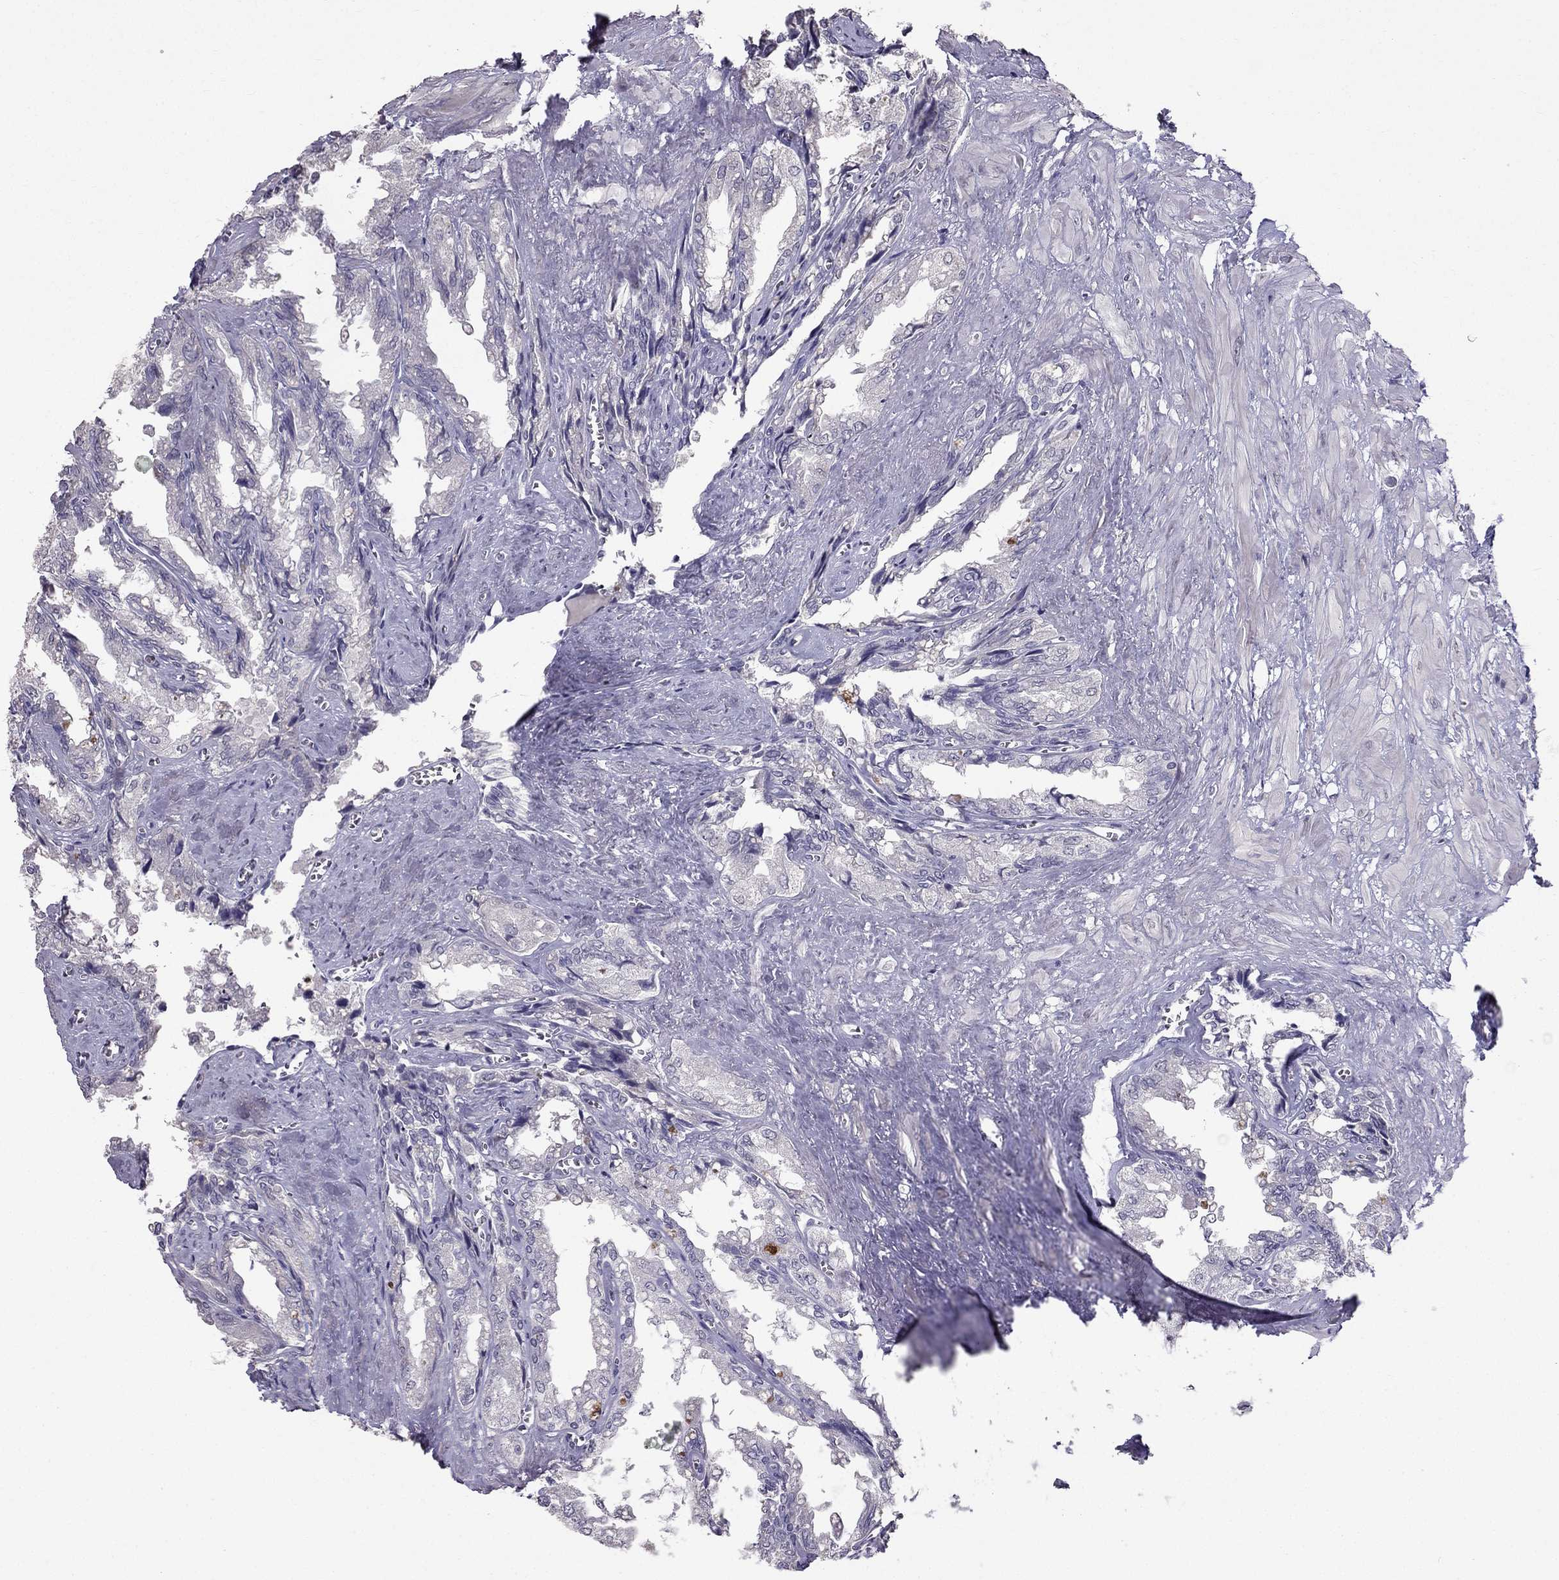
{"staining": {"intensity": "negative", "quantity": "none", "location": "none"}, "tissue": "seminal vesicle", "cell_type": "Glandular cells", "image_type": "normal", "snomed": [{"axis": "morphology", "description": "Normal tissue, NOS"}, {"axis": "topography", "description": "Seminal veicle"}], "caption": "Immunohistochemistry photomicrograph of unremarkable seminal vesicle: human seminal vesicle stained with DAB (3,3'-diaminobenzidine) shows no significant protein positivity in glandular cells.", "gene": "ARHGAP11A", "patient": {"sex": "male", "age": 67}}